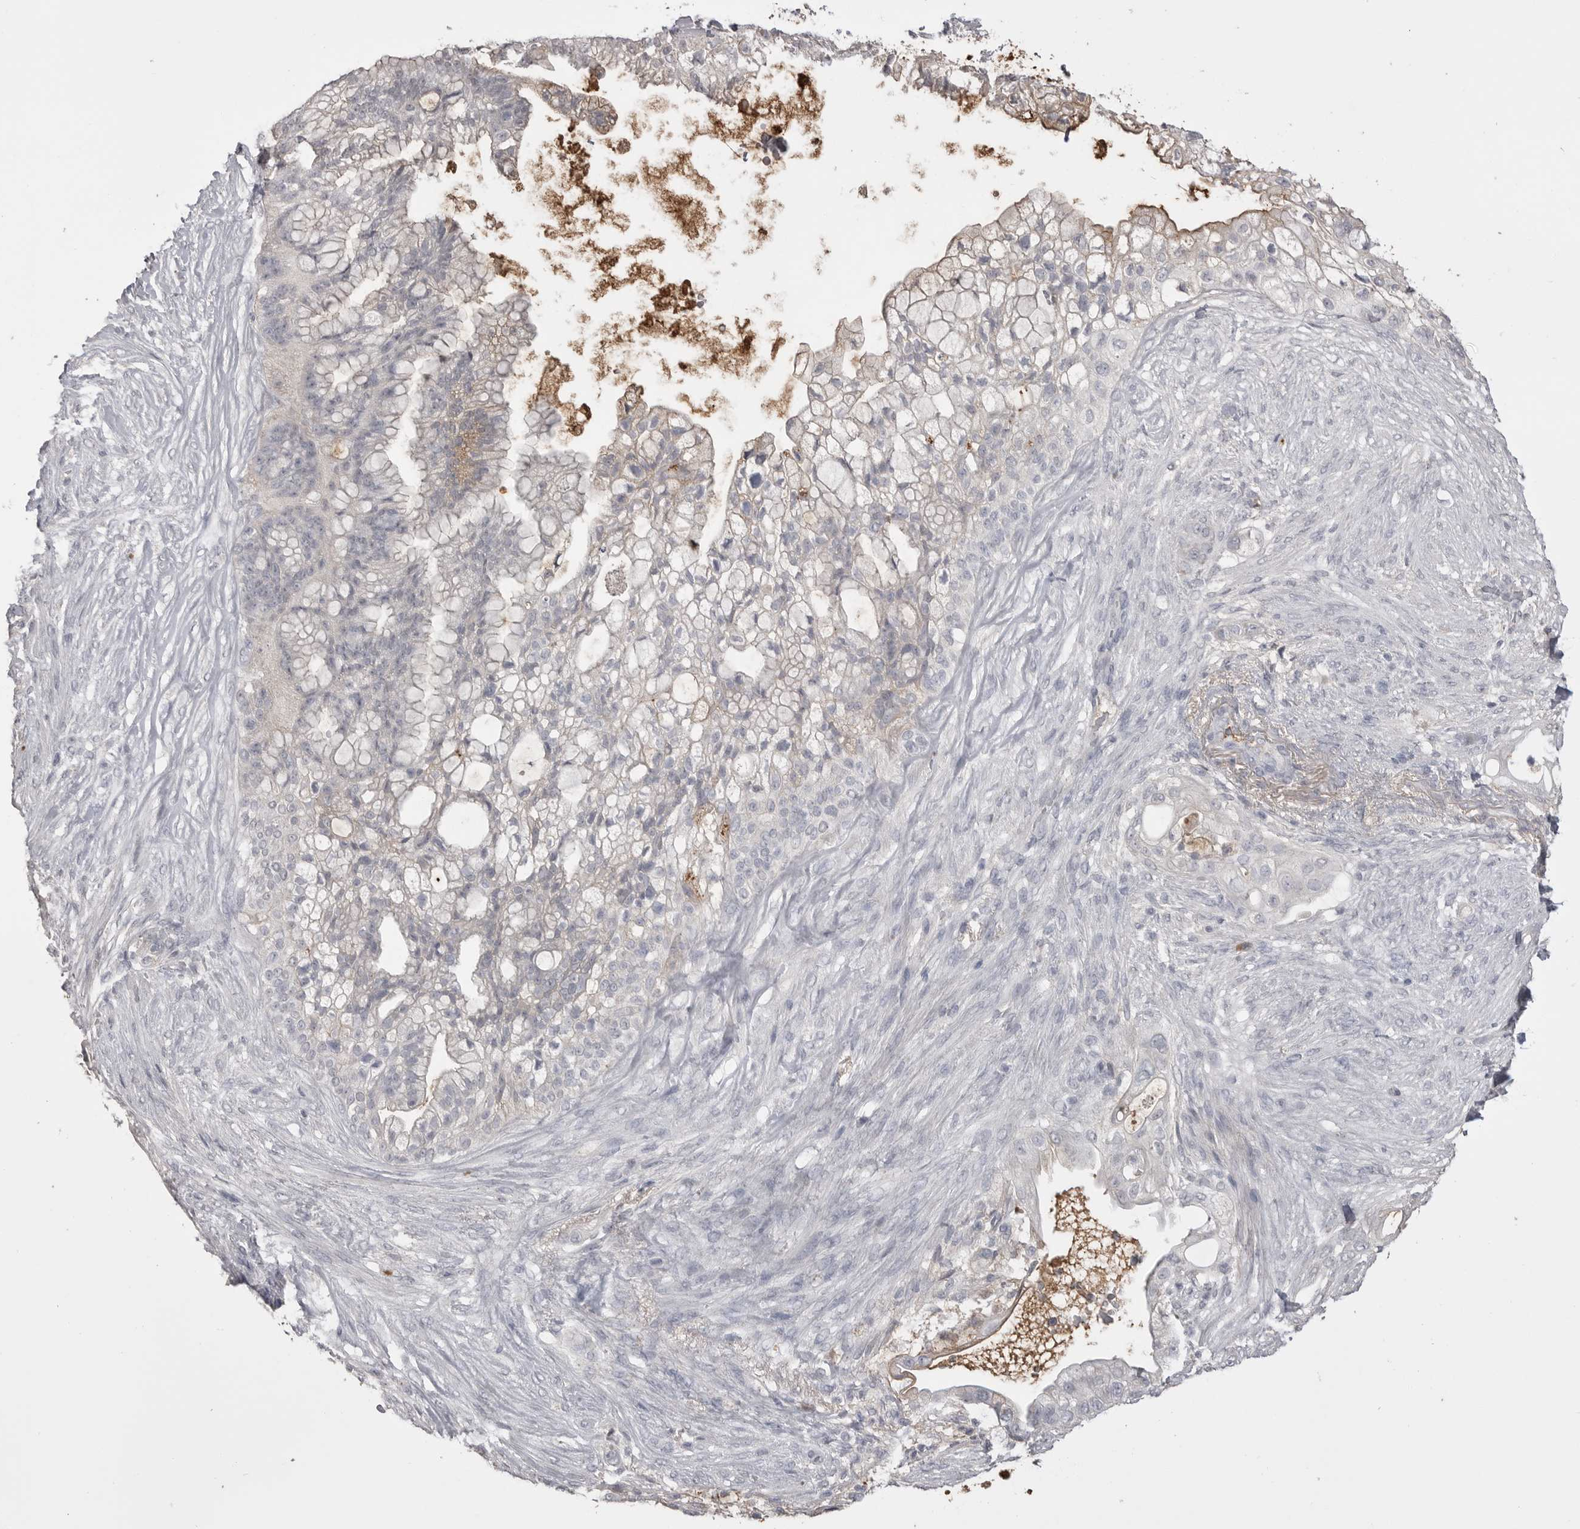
{"staining": {"intensity": "negative", "quantity": "none", "location": "none"}, "tissue": "pancreatic cancer", "cell_type": "Tumor cells", "image_type": "cancer", "snomed": [{"axis": "morphology", "description": "Adenocarcinoma, NOS"}, {"axis": "topography", "description": "Pancreas"}], "caption": "Pancreatic adenocarcinoma was stained to show a protein in brown. There is no significant expression in tumor cells. (Stains: DAB IHC with hematoxylin counter stain, Microscopy: brightfield microscopy at high magnification).", "gene": "AHSG", "patient": {"sex": "male", "age": 53}}